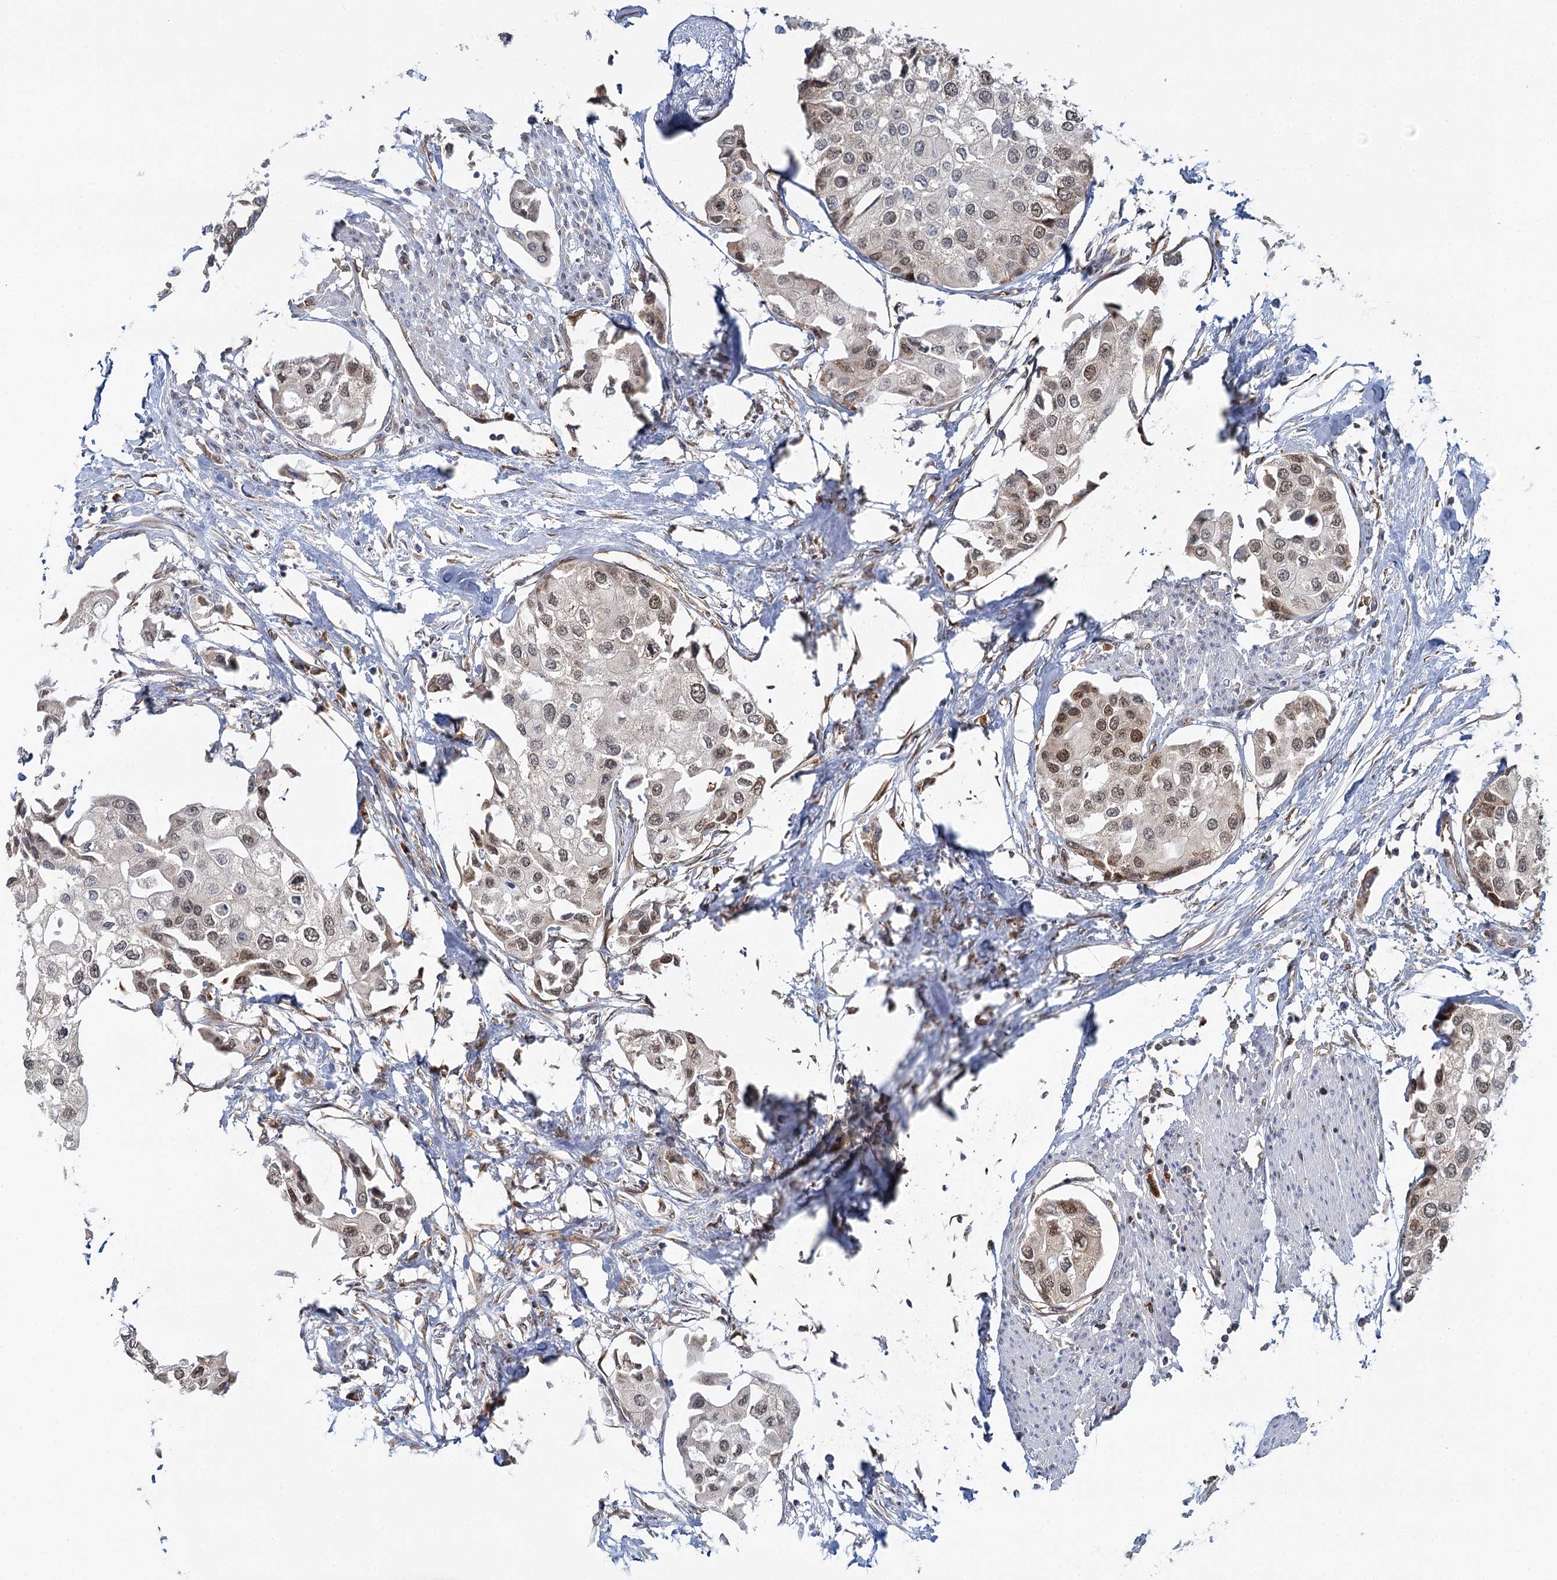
{"staining": {"intensity": "moderate", "quantity": "25%-75%", "location": "nuclear"}, "tissue": "urothelial cancer", "cell_type": "Tumor cells", "image_type": "cancer", "snomed": [{"axis": "morphology", "description": "Urothelial carcinoma, High grade"}, {"axis": "topography", "description": "Urinary bladder"}], "caption": "Moderate nuclear expression is appreciated in about 25%-75% of tumor cells in urothelial cancer. (Stains: DAB in brown, nuclei in blue, Microscopy: brightfield microscopy at high magnification).", "gene": "GPATCH11", "patient": {"sex": "male", "age": 64}}